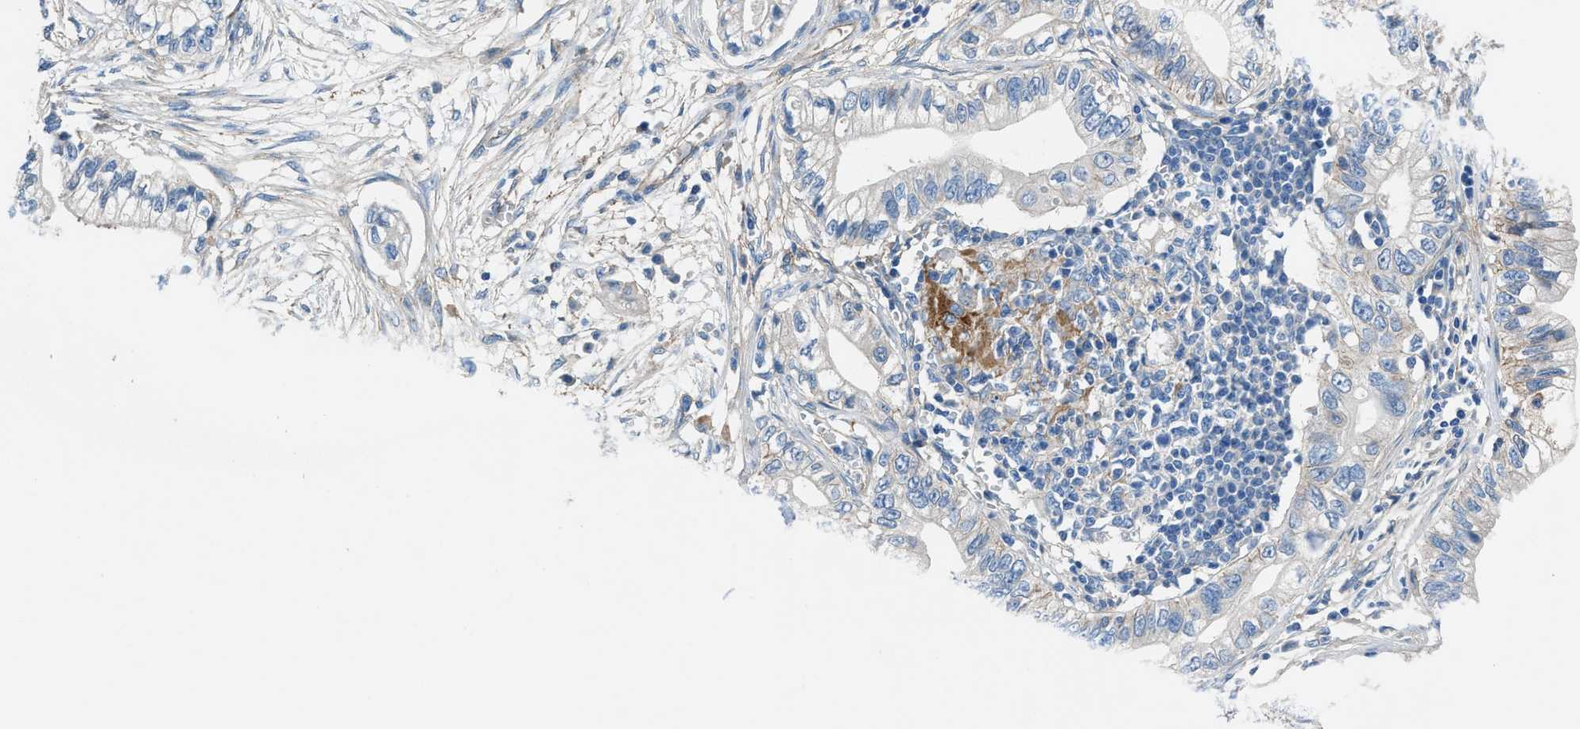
{"staining": {"intensity": "negative", "quantity": "none", "location": "none"}, "tissue": "pancreatic cancer", "cell_type": "Tumor cells", "image_type": "cancer", "snomed": [{"axis": "morphology", "description": "Adenocarcinoma, NOS"}, {"axis": "topography", "description": "Pancreas"}], "caption": "A photomicrograph of human pancreatic cancer (adenocarcinoma) is negative for staining in tumor cells. The staining was performed using DAB to visualize the protein expression in brown, while the nuclei were stained in blue with hematoxylin (Magnification: 20x).", "gene": "PTGFRN", "patient": {"sex": "male", "age": 56}}